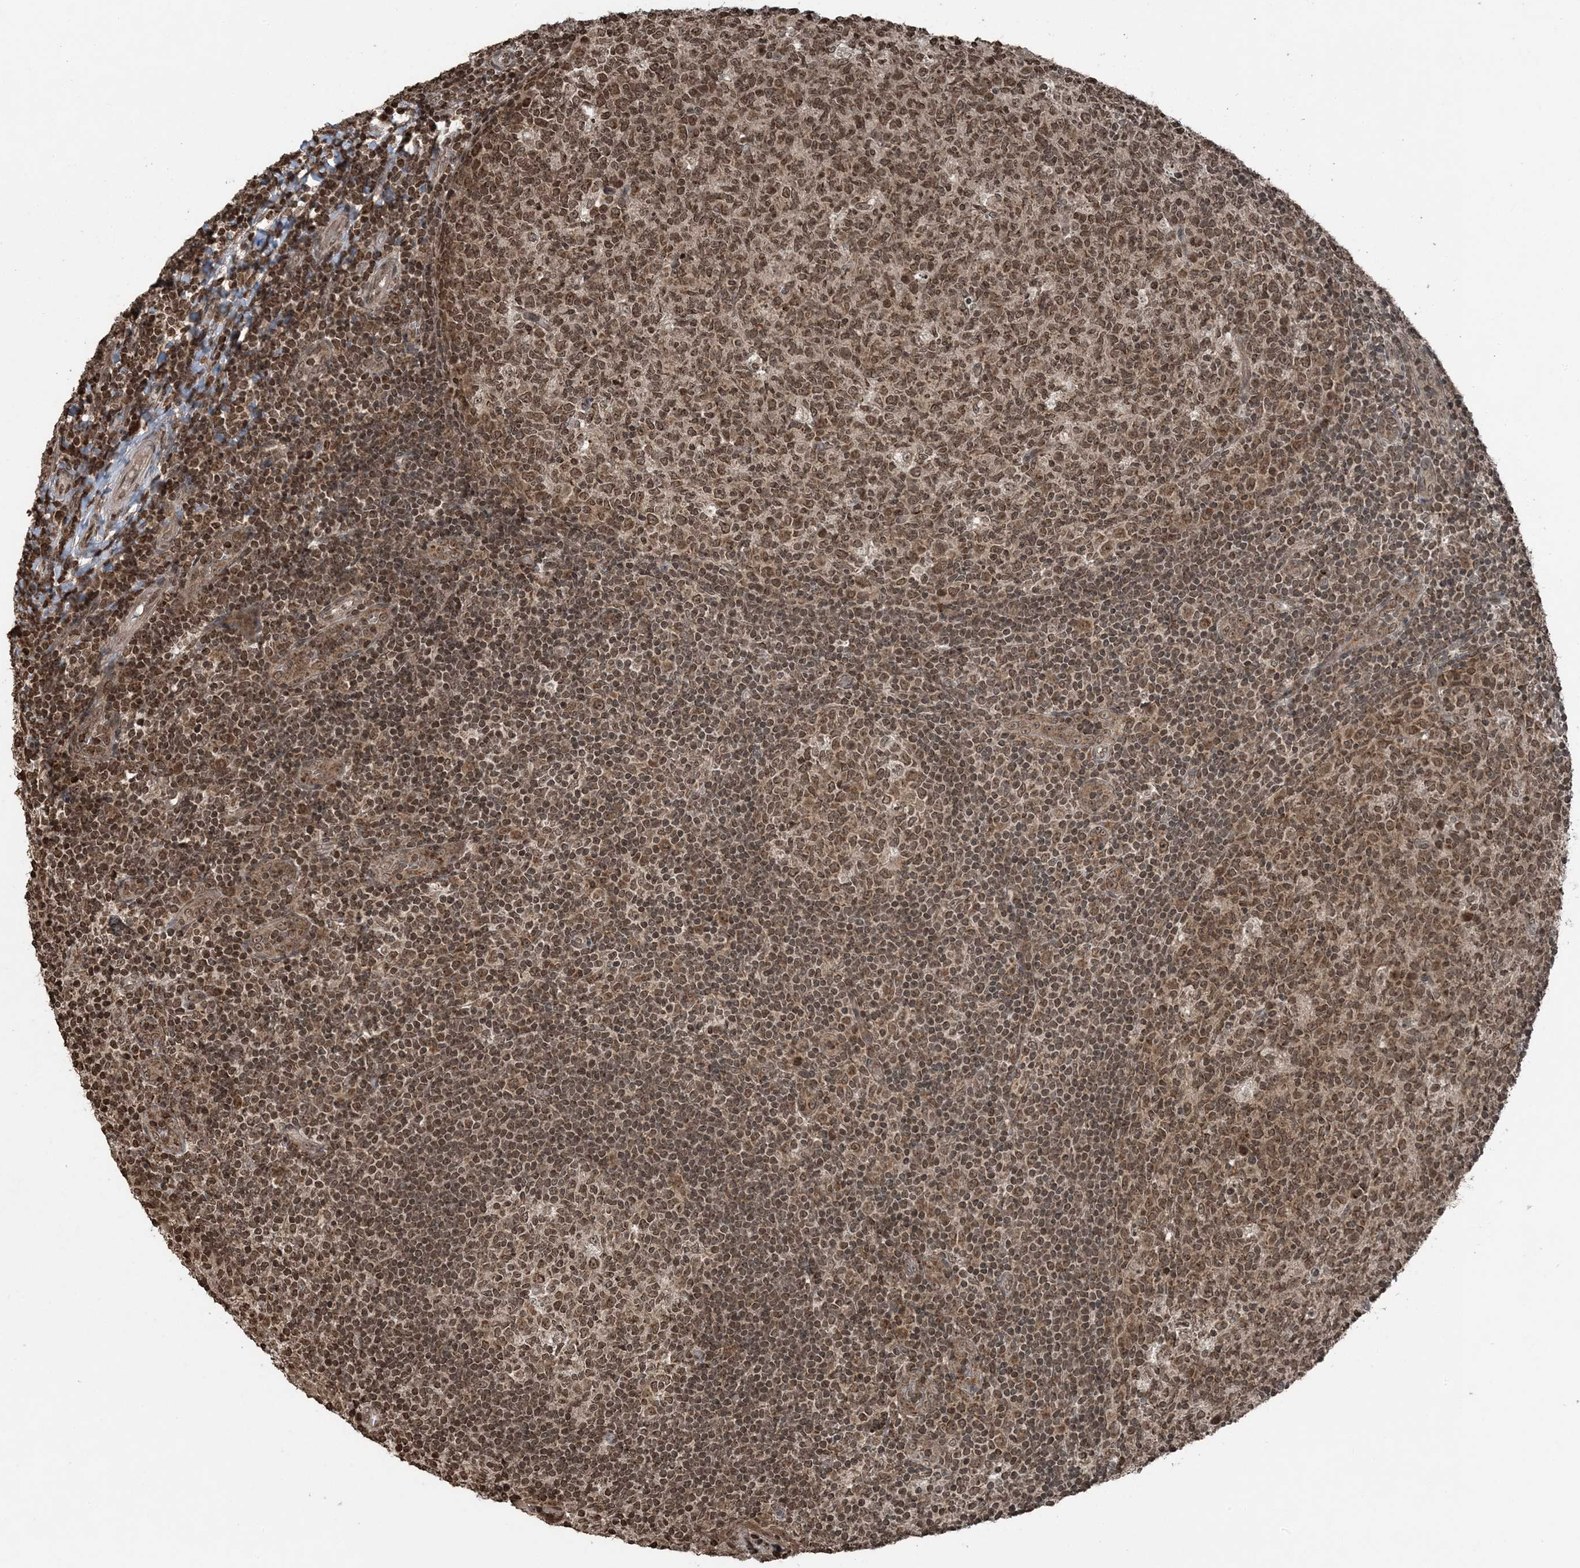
{"staining": {"intensity": "moderate", "quantity": ">75%", "location": "cytoplasmic/membranous,nuclear"}, "tissue": "tonsil", "cell_type": "Germinal center cells", "image_type": "normal", "snomed": [{"axis": "morphology", "description": "Normal tissue, NOS"}, {"axis": "topography", "description": "Tonsil"}], "caption": "Immunohistochemistry (DAB) staining of unremarkable tonsil shows moderate cytoplasmic/membranous,nuclear protein staining in about >75% of germinal center cells.", "gene": "ZFAND2B", "patient": {"sex": "female", "age": 19}}